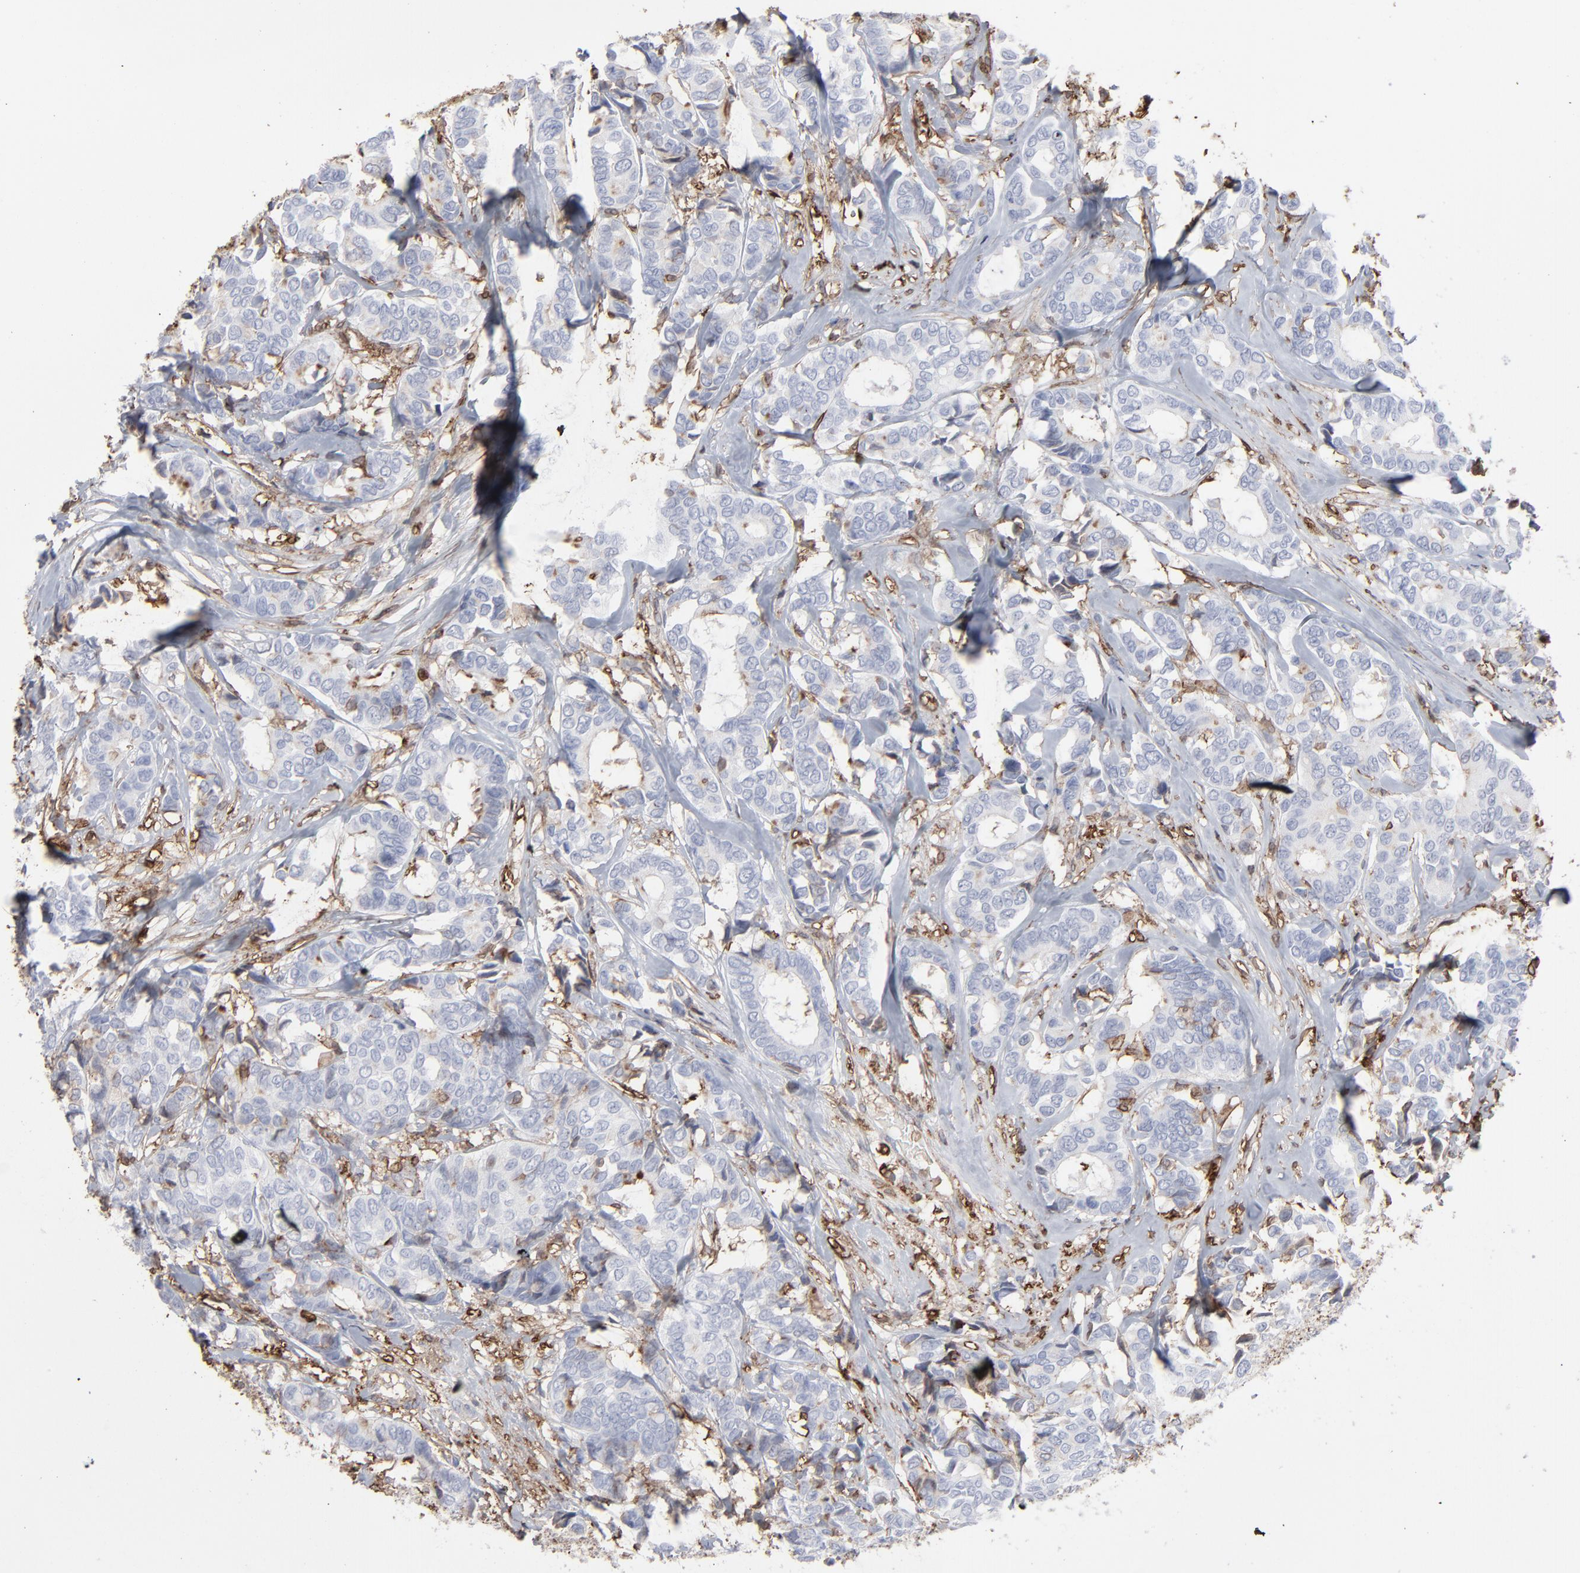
{"staining": {"intensity": "weak", "quantity": "<25%", "location": "cytoplasmic/membranous"}, "tissue": "breast cancer", "cell_type": "Tumor cells", "image_type": "cancer", "snomed": [{"axis": "morphology", "description": "Duct carcinoma"}, {"axis": "topography", "description": "Breast"}], "caption": "Immunohistochemistry of human breast infiltrating ductal carcinoma demonstrates no positivity in tumor cells.", "gene": "ANXA5", "patient": {"sex": "female", "age": 87}}